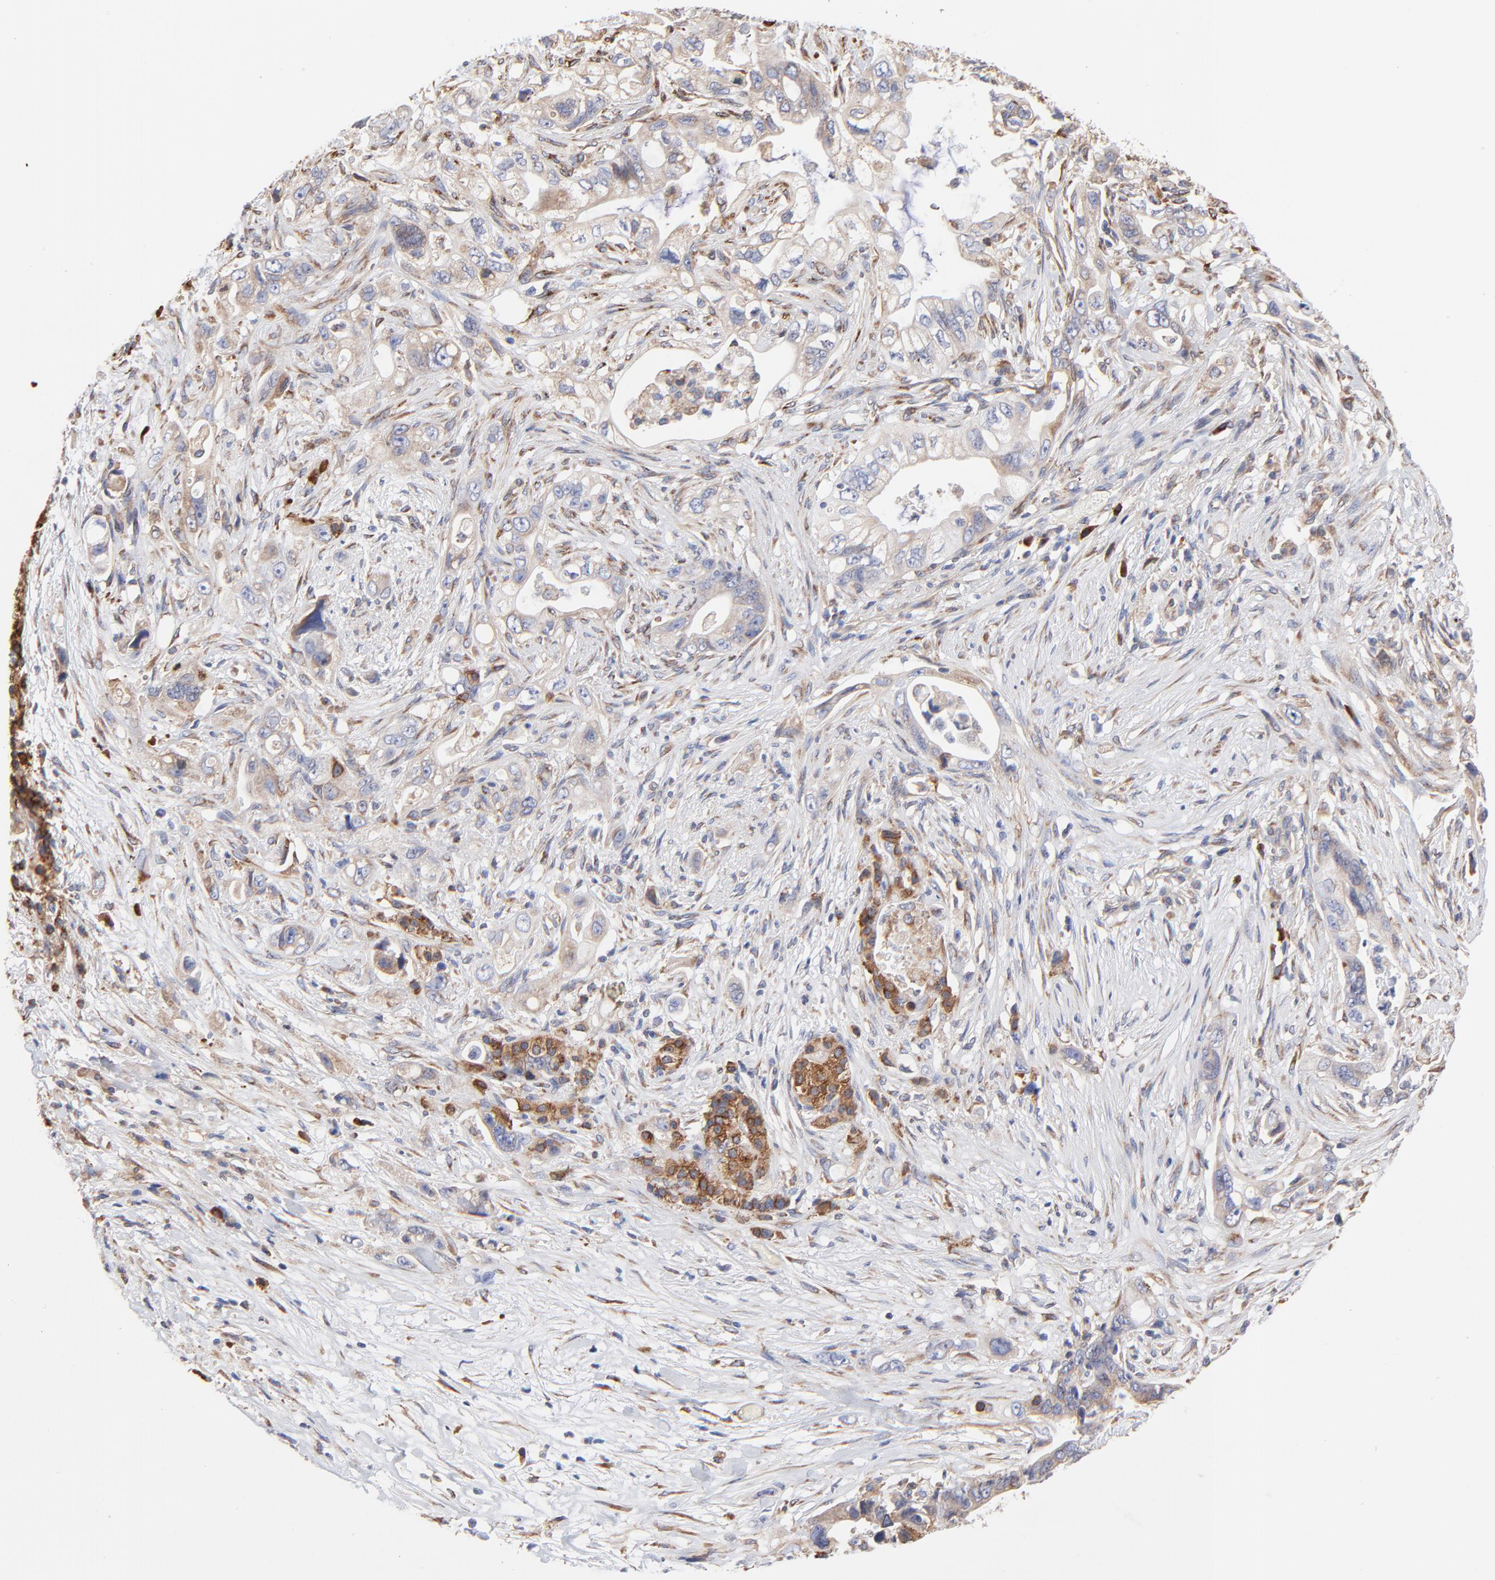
{"staining": {"intensity": "weak", "quantity": "25%-75%", "location": "cytoplasmic/membranous"}, "tissue": "pancreatic cancer", "cell_type": "Tumor cells", "image_type": "cancer", "snomed": [{"axis": "morphology", "description": "Normal tissue, NOS"}, {"axis": "topography", "description": "Pancreas"}], "caption": "About 25%-75% of tumor cells in pancreatic cancer reveal weak cytoplasmic/membranous protein expression as visualized by brown immunohistochemical staining.", "gene": "LMAN1", "patient": {"sex": "male", "age": 42}}